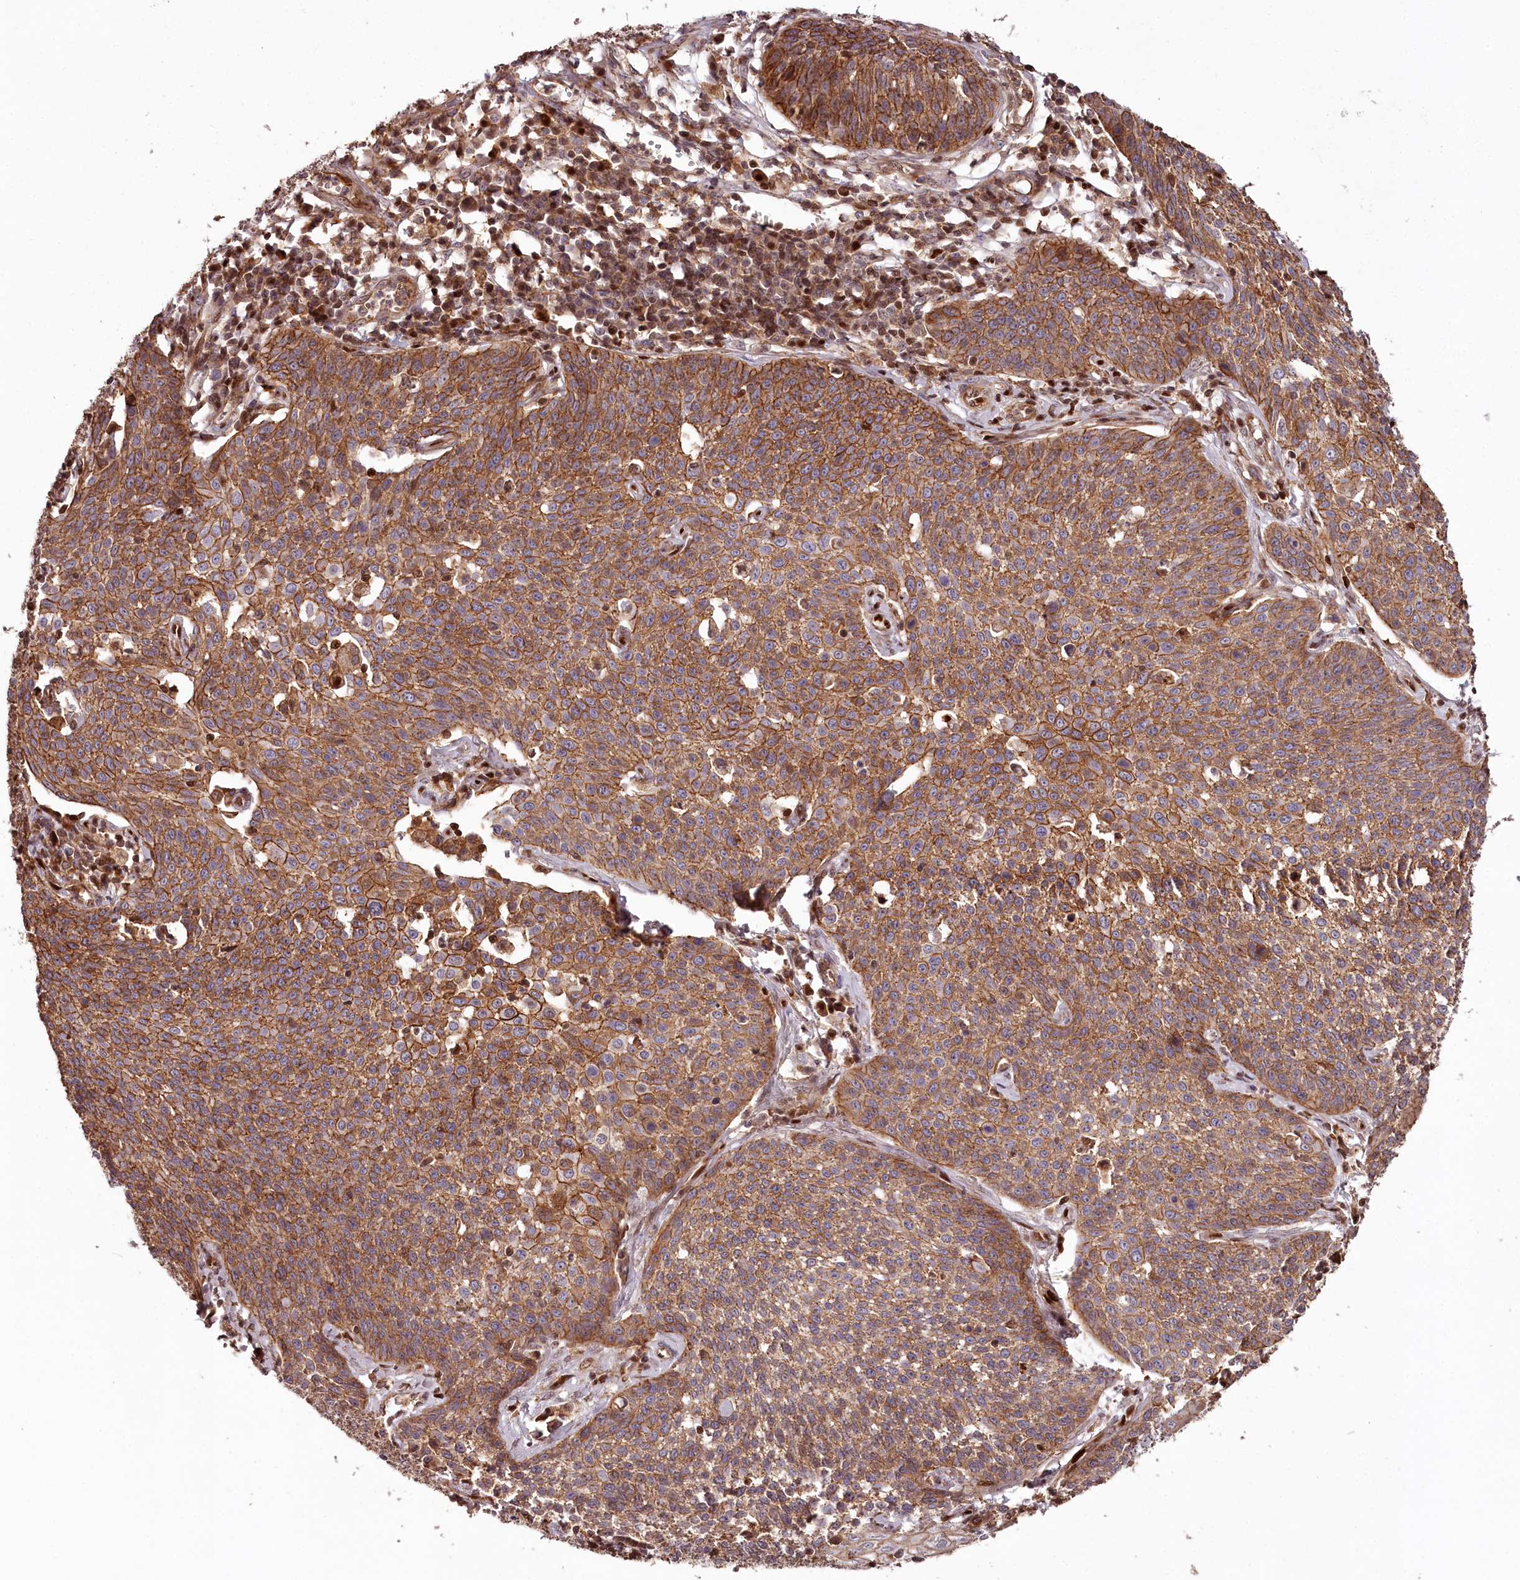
{"staining": {"intensity": "strong", "quantity": ">75%", "location": "cytoplasmic/membranous"}, "tissue": "cervical cancer", "cell_type": "Tumor cells", "image_type": "cancer", "snomed": [{"axis": "morphology", "description": "Squamous cell carcinoma, NOS"}, {"axis": "topography", "description": "Cervix"}], "caption": "Cervical cancer stained with DAB immunohistochemistry (IHC) demonstrates high levels of strong cytoplasmic/membranous expression in approximately >75% of tumor cells. (DAB (3,3'-diaminobenzidine) = brown stain, brightfield microscopy at high magnification).", "gene": "KIF14", "patient": {"sex": "female", "age": 34}}